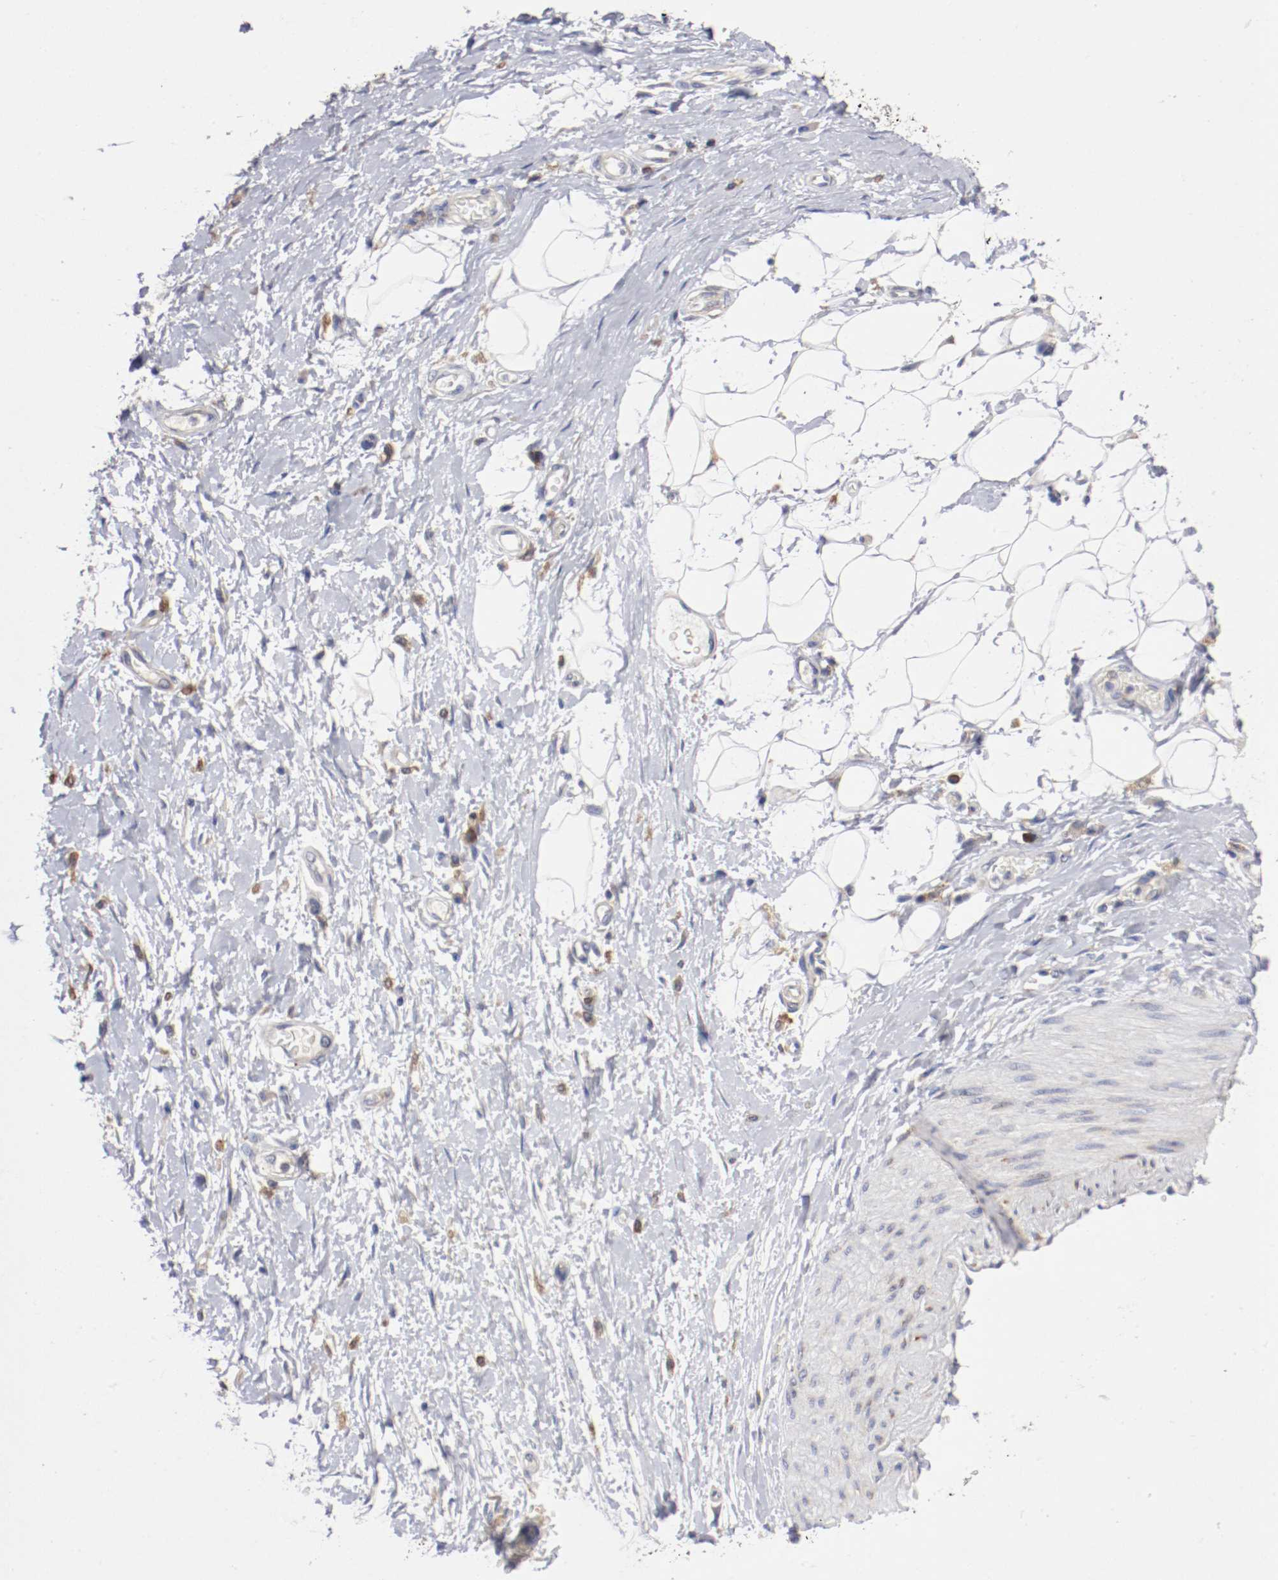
{"staining": {"intensity": "negative", "quantity": "none", "location": "none"}, "tissue": "adipose tissue", "cell_type": "Adipocytes", "image_type": "normal", "snomed": [{"axis": "morphology", "description": "Normal tissue, NOS"}, {"axis": "morphology", "description": "Urothelial carcinoma, High grade"}, {"axis": "topography", "description": "Vascular tissue"}, {"axis": "topography", "description": "Urinary bladder"}], "caption": "DAB (3,3'-diaminobenzidine) immunohistochemical staining of normal adipose tissue reveals no significant expression in adipocytes. The staining was performed using DAB (3,3'-diaminobenzidine) to visualize the protein expression in brown, while the nuclei were stained in blue with hematoxylin (Magnification: 20x).", "gene": "TRAF2", "patient": {"sex": "female", "age": 56}}